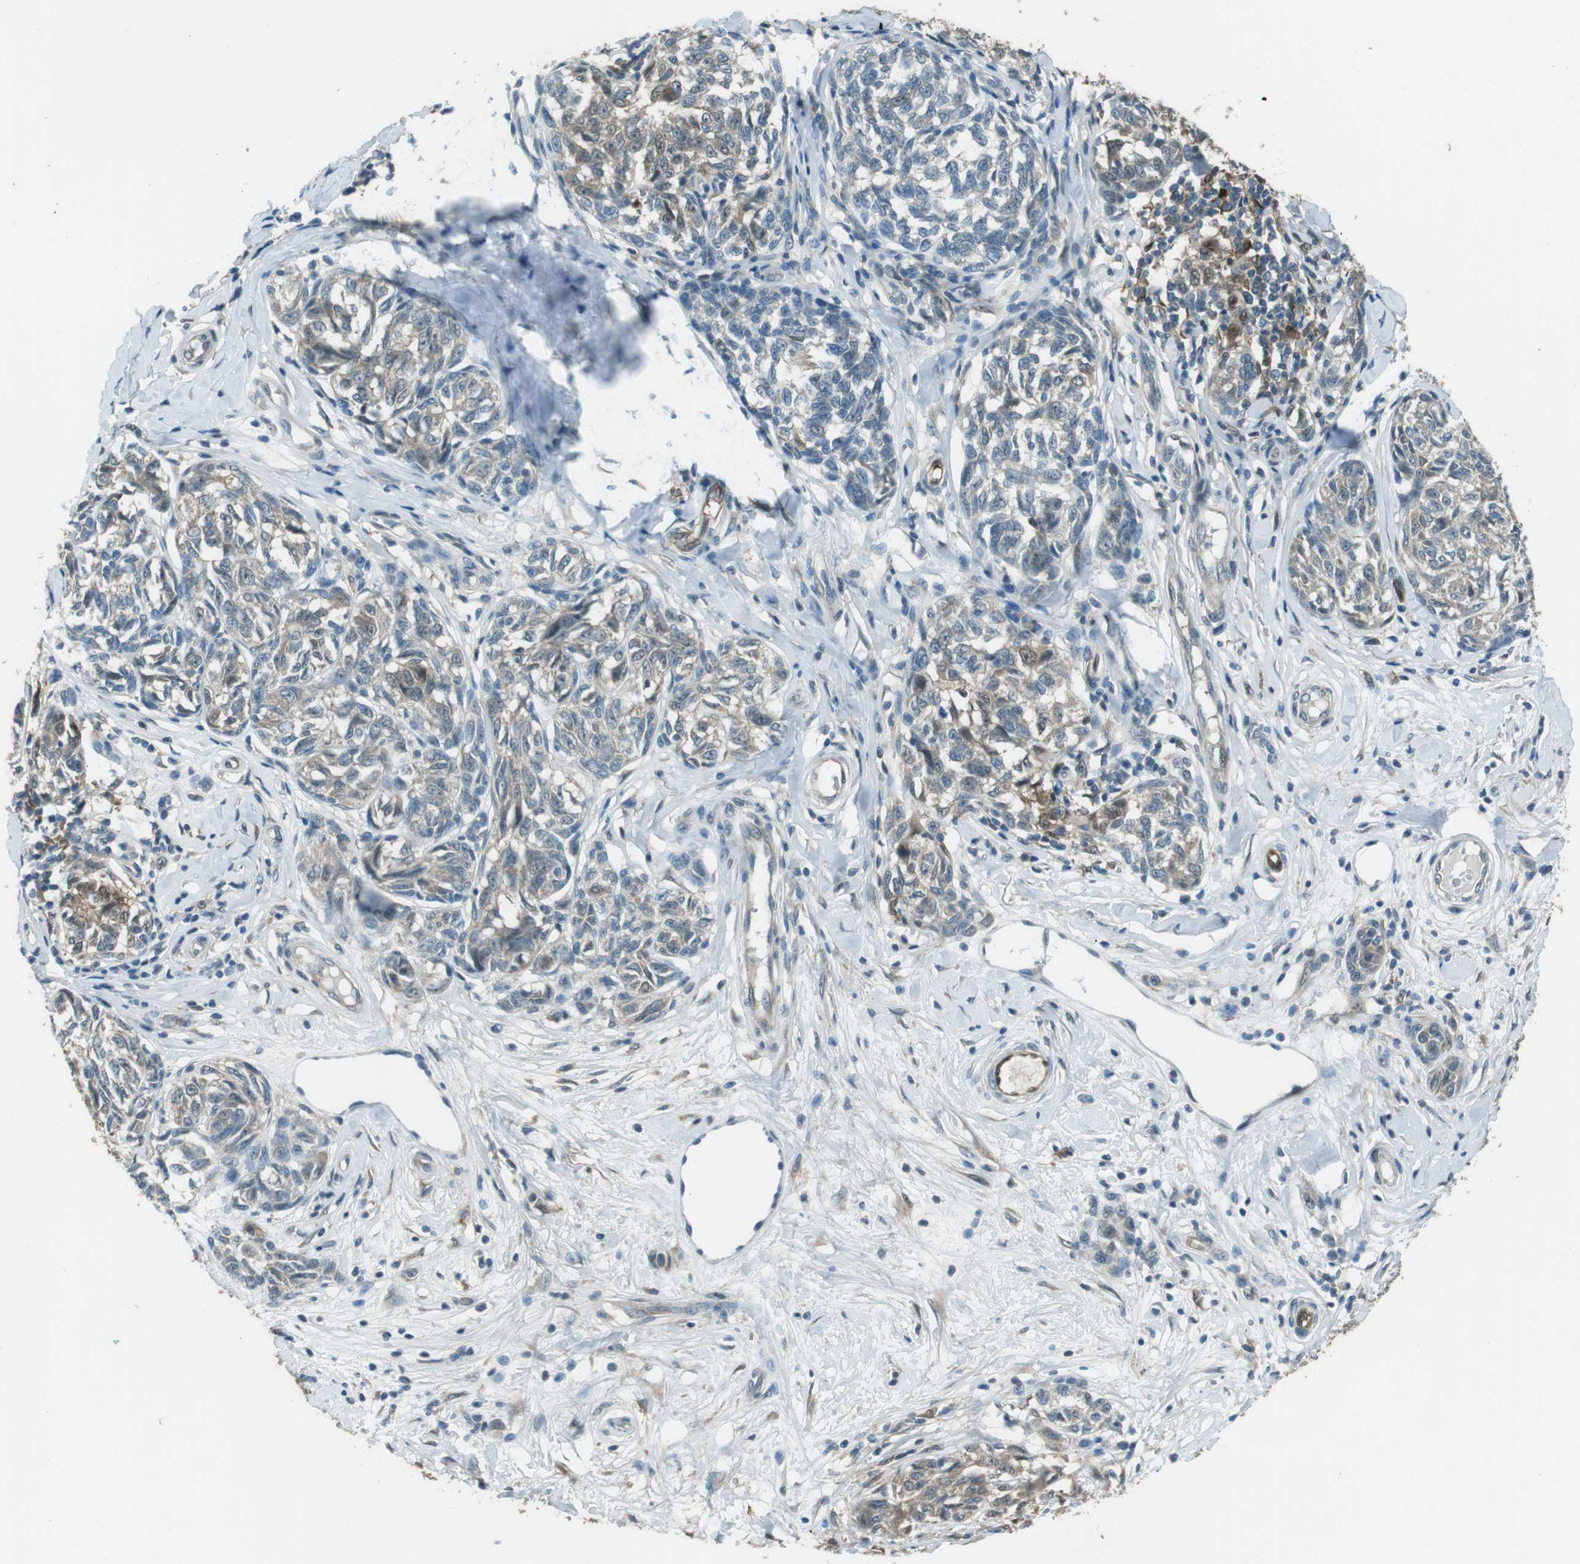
{"staining": {"intensity": "weak", "quantity": "<25%", "location": "cytoplasmic/membranous,nuclear"}, "tissue": "melanoma", "cell_type": "Tumor cells", "image_type": "cancer", "snomed": [{"axis": "morphology", "description": "Malignant melanoma, NOS"}, {"axis": "topography", "description": "Skin"}], "caption": "Protein analysis of malignant melanoma shows no significant expression in tumor cells.", "gene": "MFAP3", "patient": {"sex": "female", "age": 64}}